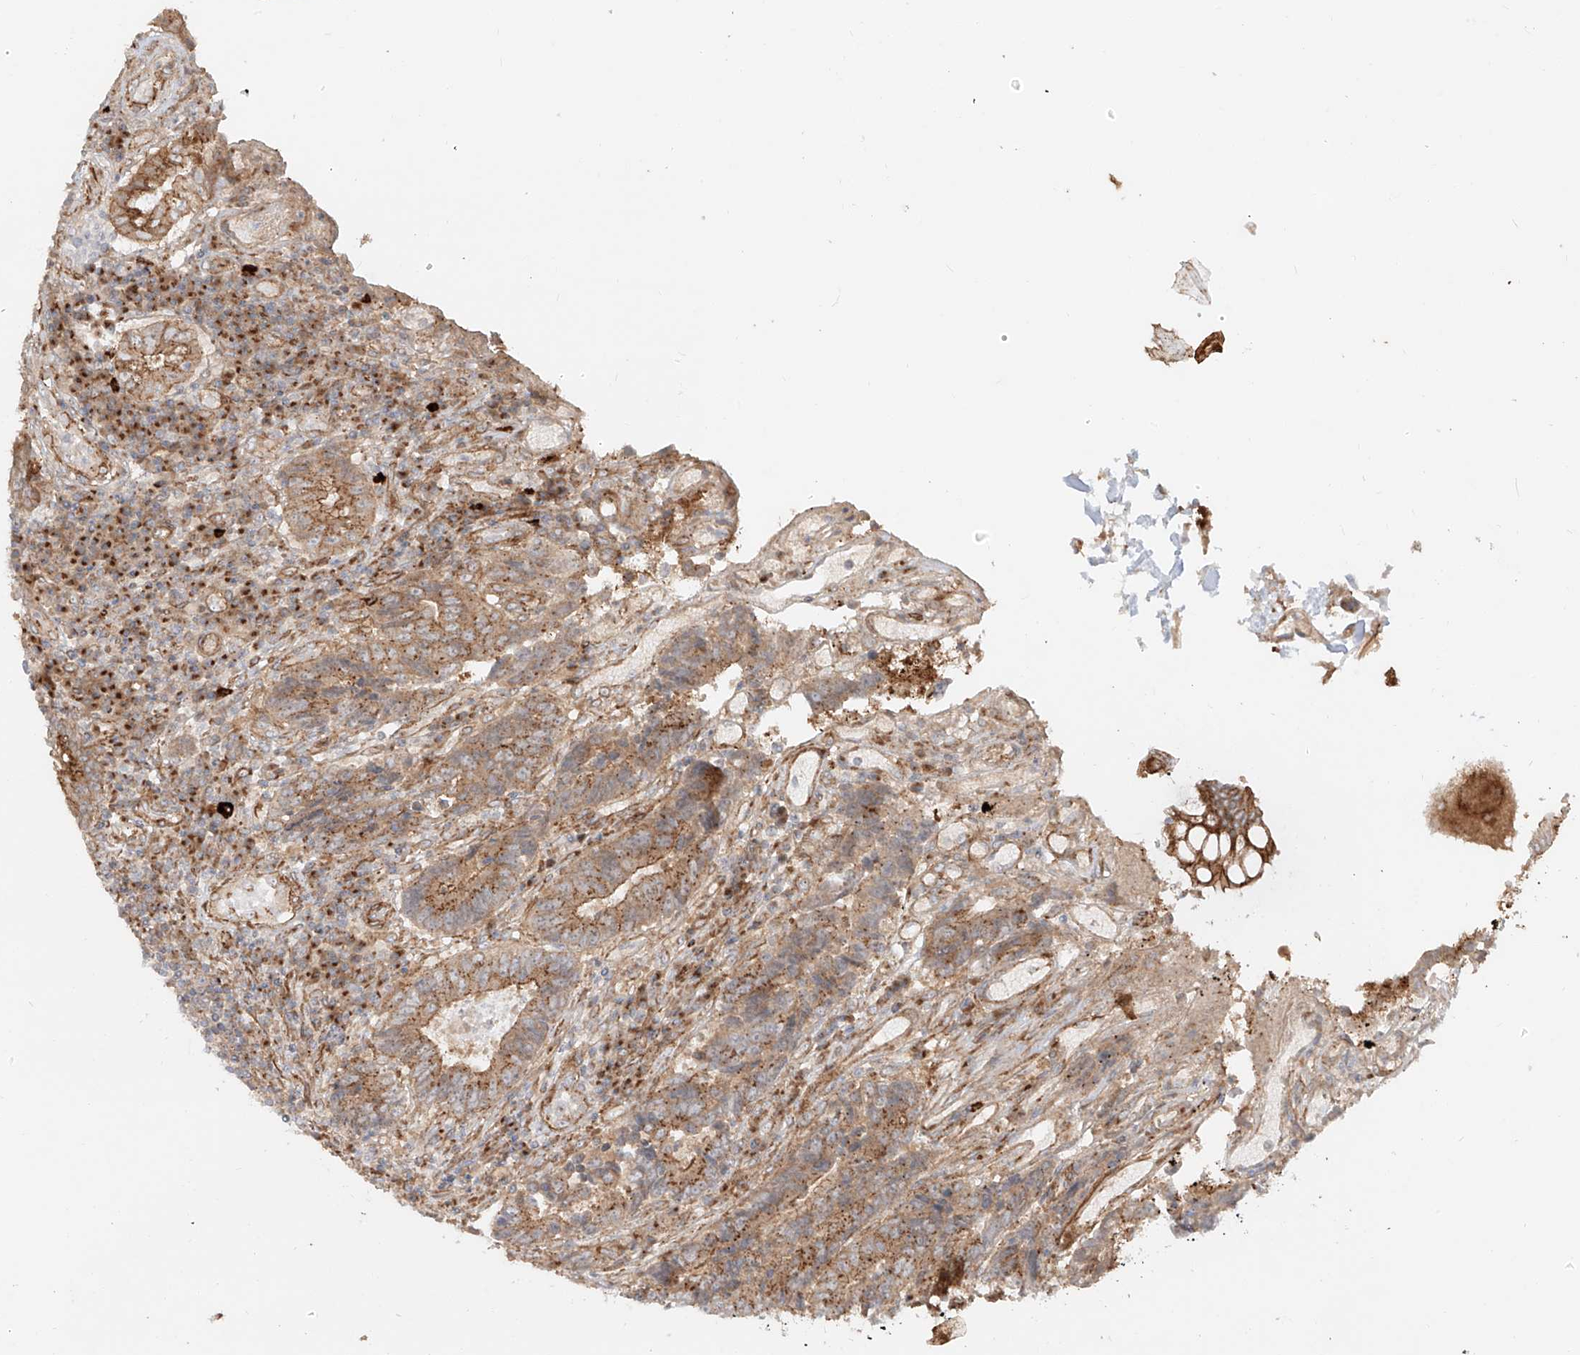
{"staining": {"intensity": "moderate", "quantity": ">75%", "location": "cytoplasmic/membranous"}, "tissue": "colorectal cancer", "cell_type": "Tumor cells", "image_type": "cancer", "snomed": [{"axis": "morphology", "description": "Adenocarcinoma, NOS"}, {"axis": "topography", "description": "Rectum"}], "caption": "Moderate cytoplasmic/membranous positivity for a protein is identified in approximately >75% of tumor cells of adenocarcinoma (colorectal) using immunohistochemistry.", "gene": "ZNF287", "patient": {"sex": "male", "age": 84}}